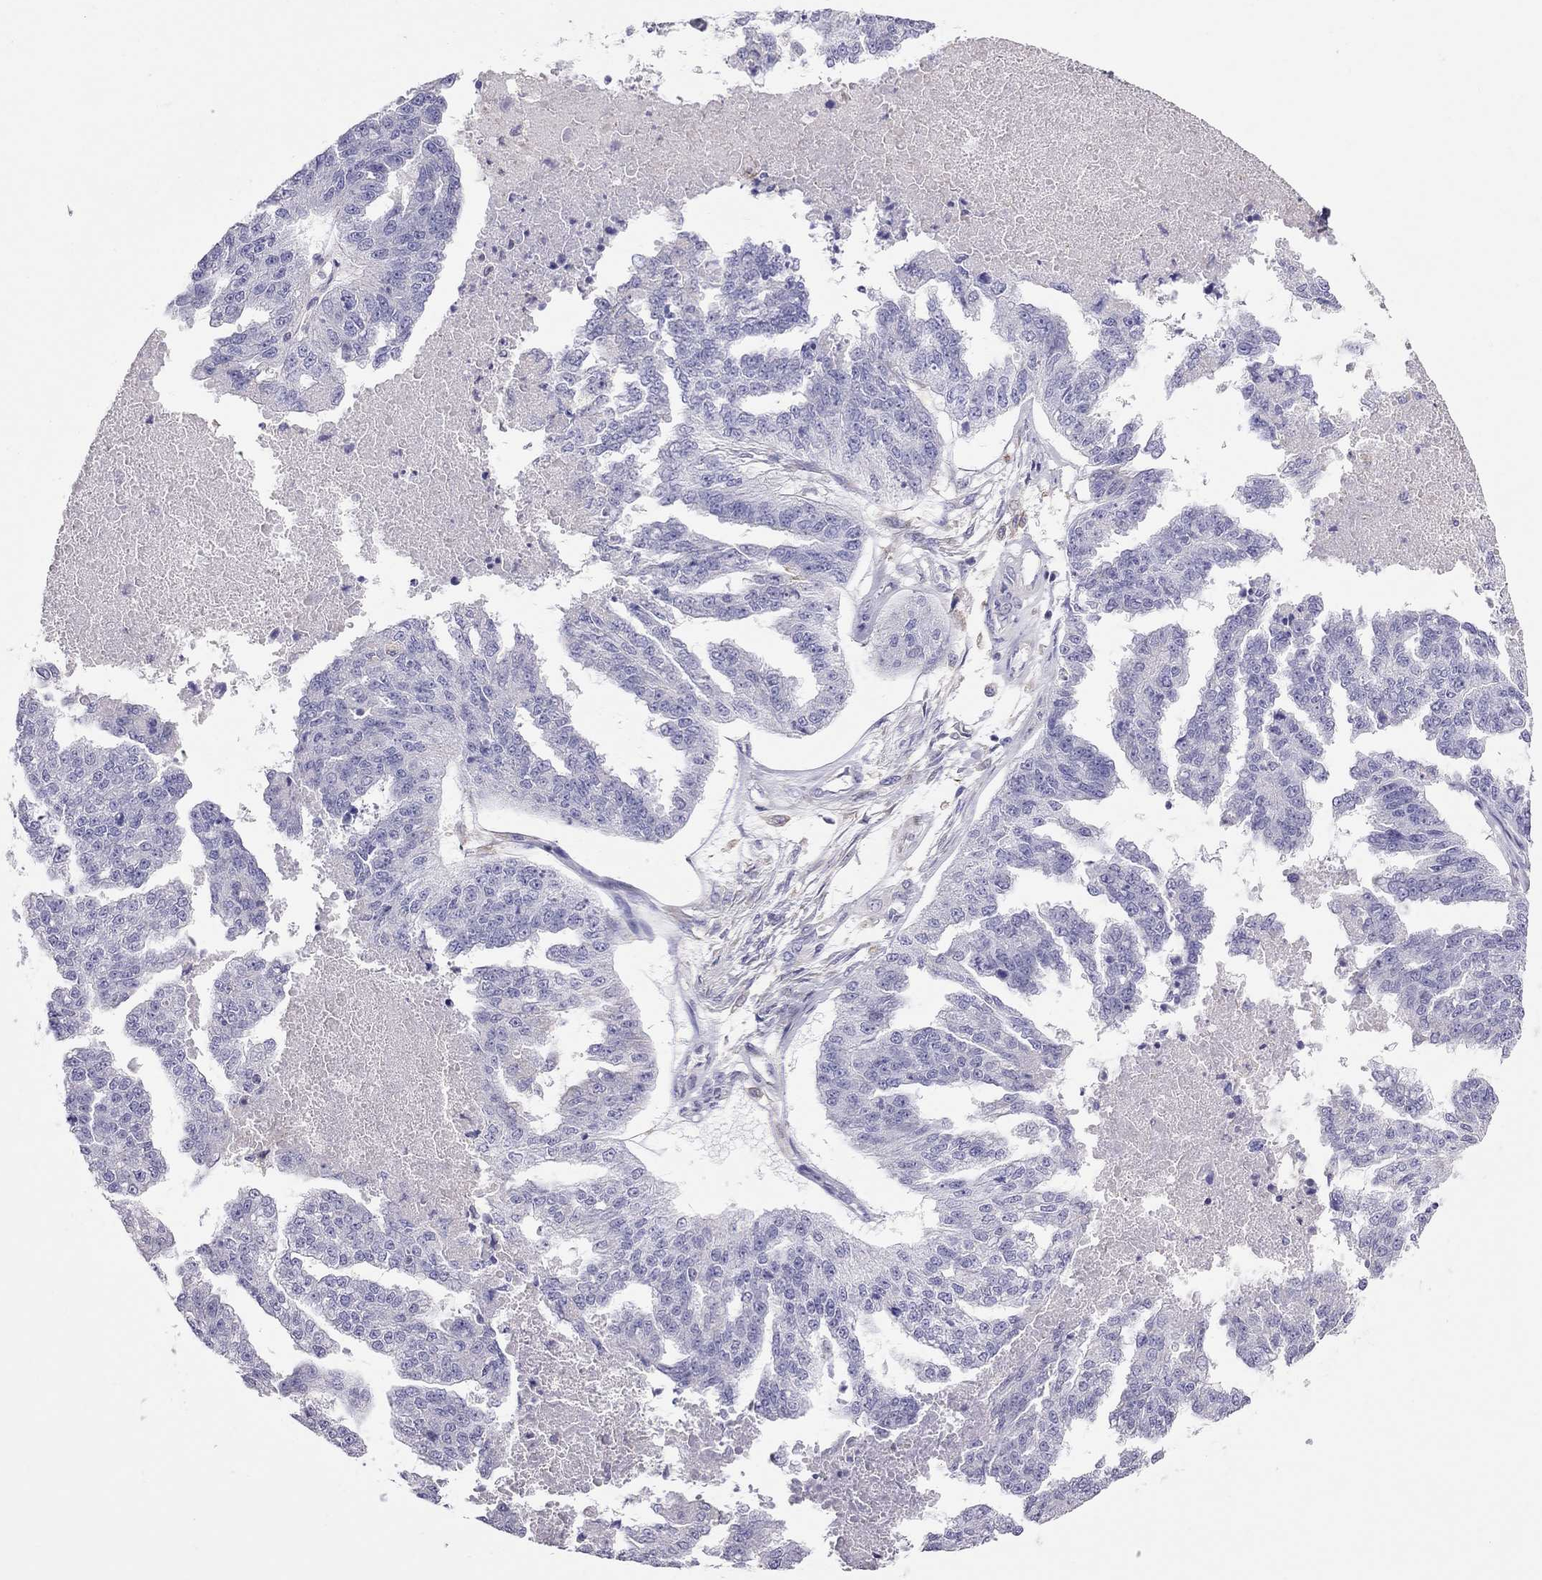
{"staining": {"intensity": "negative", "quantity": "none", "location": "none"}, "tissue": "ovarian cancer", "cell_type": "Tumor cells", "image_type": "cancer", "snomed": [{"axis": "morphology", "description": "Cystadenocarcinoma, serous, NOS"}, {"axis": "topography", "description": "Ovary"}], "caption": "Image shows no significant protein positivity in tumor cells of ovarian serous cystadenocarcinoma.", "gene": "ALOX15B", "patient": {"sex": "female", "age": 58}}